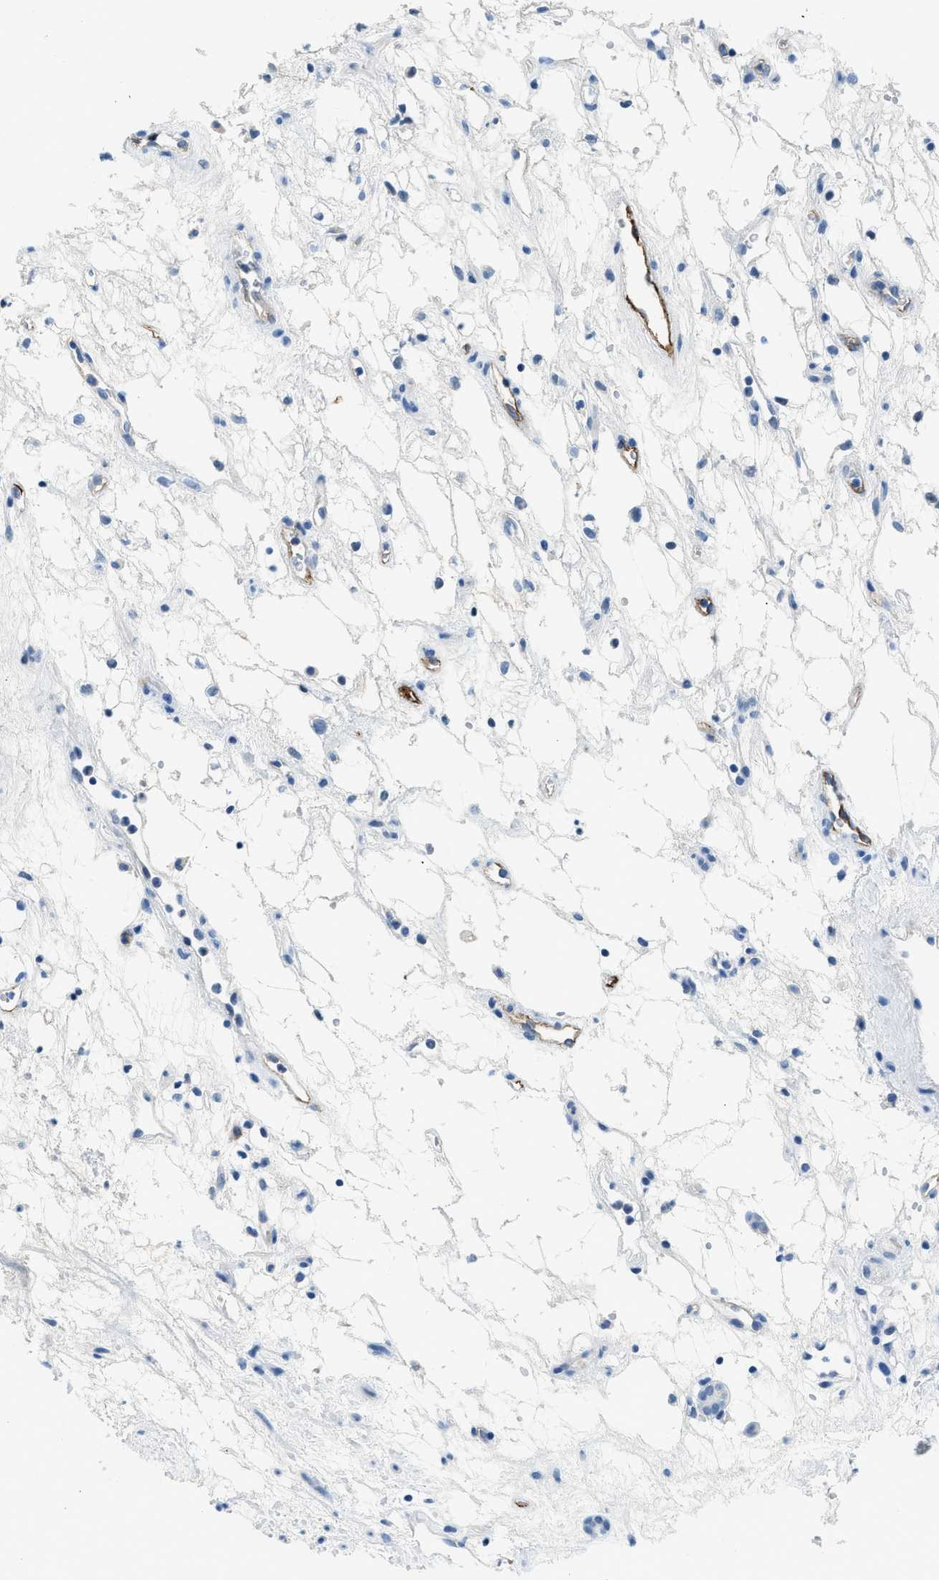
{"staining": {"intensity": "negative", "quantity": "none", "location": "none"}, "tissue": "renal cancer", "cell_type": "Tumor cells", "image_type": "cancer", "snomed": [{"axis": "morphology", "description": "Adenocarcinoma, NOS"}, {"axis": "topography", "description": "Kidney"}], "caption": "Tumor cells show no significant protein expression in renal adenocarcinoma.", "gene": "MBL2", "patient": {"sex": "female", "age": 60}}